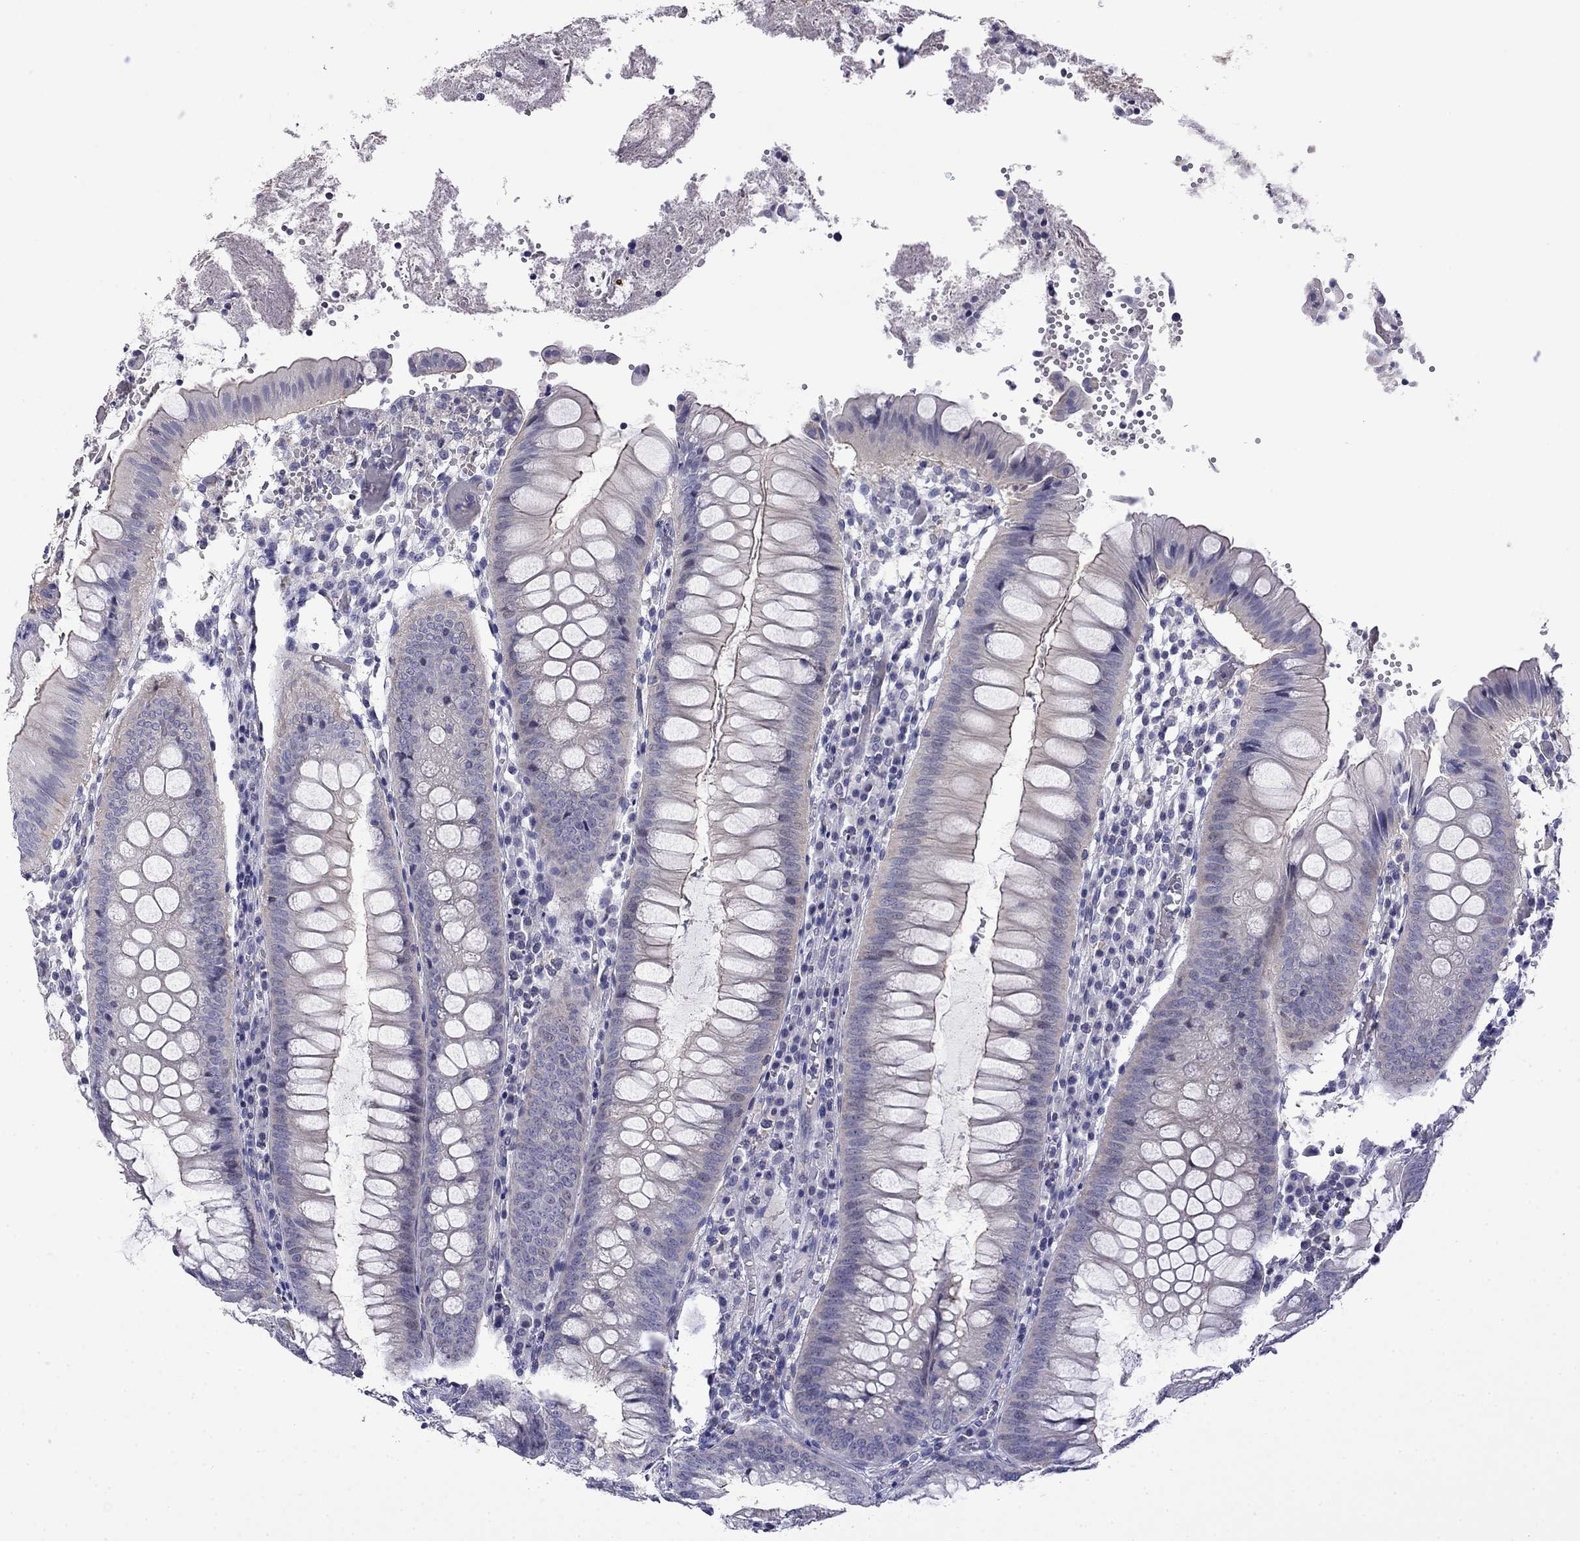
{"staining": {"intensity": "negative", "quantity": "none", "location": "none"}, "tissue": "appendix", "cell_type": "Glandular cells", "image_type": "normal", "snomed": [{"axis": "morphology", "description": "Normal tissue, NOS"}, {"axis": "morphology", "description": "Inflammation, NOS"}, {"axis": "topography", "description": "Appendix"}], "caption": "Immunohistochemistry (IHC) photomicrograph of unremarkable appendix: human appendix stained with DAB (3,3'-diaminobenzidine) displays no significant protein staining in glandular cells. (Stains: DAB immunohistochemistry (IHC) with hematoxylin counter stain, Microscopy: brightfield microscopy at high magnification).", "gene": "PRR18", "patient": {"sex": "male", "age": 16}}